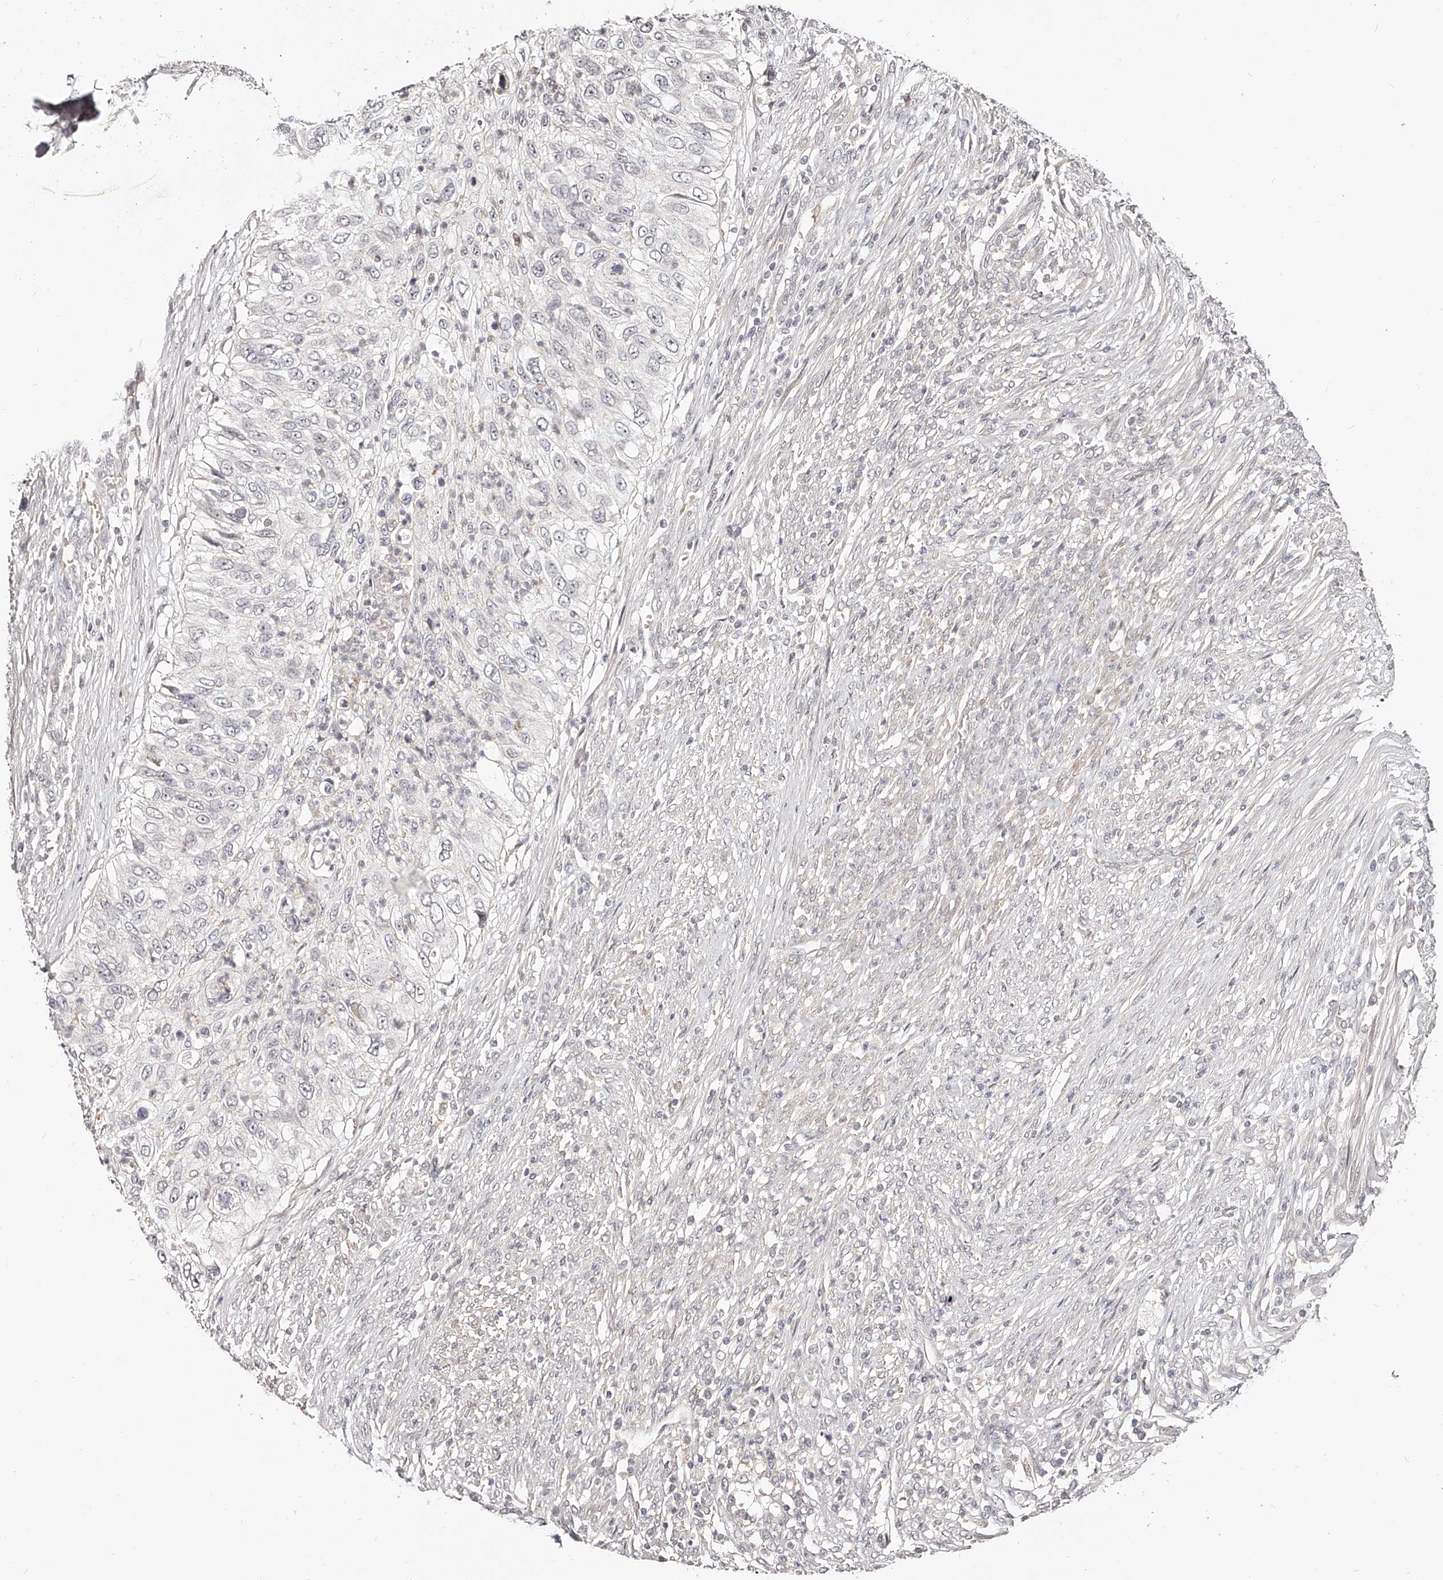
{"staining": {"intensity": "negative", "quantity": "none", "location": "none"}, "tissue": "urothelial cancer", "cell_type": "Tumor cells", "image_type": "cancer", "snomed": [{"axis": "morphology", "description": "Urothelial carcinoma, High grade"}, {"axis": "topography", "description": "Urinary bladder"}], "caption": "An IHC image of urothelial cancer is shown. There is no staining in tumor cells of urothelial cancer.", "gene": "ZNF789", "patient": {"sex": "female", "age": 60}}